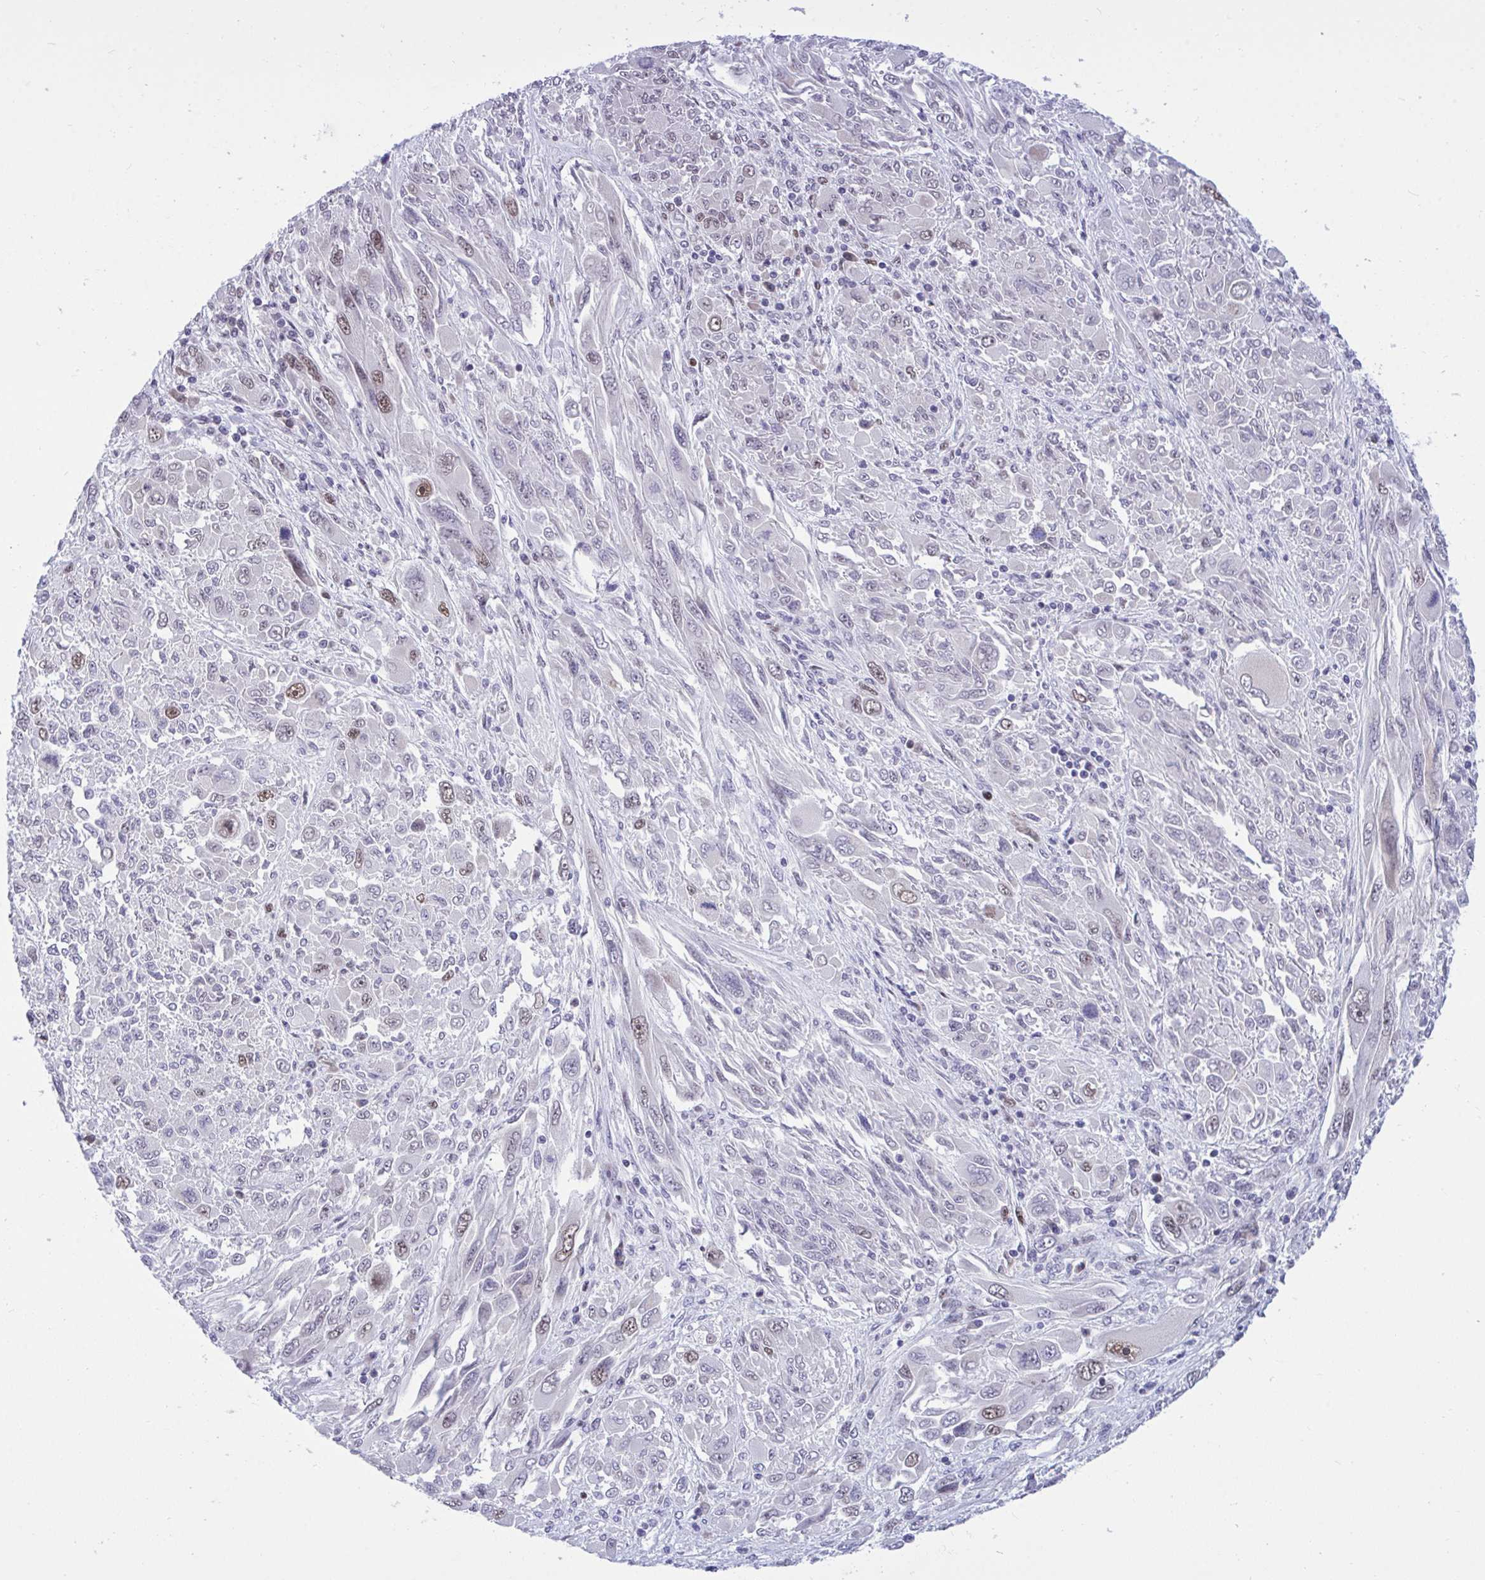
{"staining": {"intensity": "moderate", "quantity": "<25%", "location": "nuclear"}, "tissue": "melanoma", "cell_type": "Tumor cells", "image_type": "cancer", "snomed": [{"axis": "morphology", "description": "Malignant melanoma, NOS"}, {"axis": "topography", "description": "Skin"}], "caption": "Protein staining by immunohistochemistry (IHC) exhibits moderate nuclear positivity in approximately <25% of tumor cells in malignant melanoma. (DAB = brown stain, brightfield microscopy at high magnification).", "gene": "C1QL2", "patient": {"sex": "female", "age": 91}}